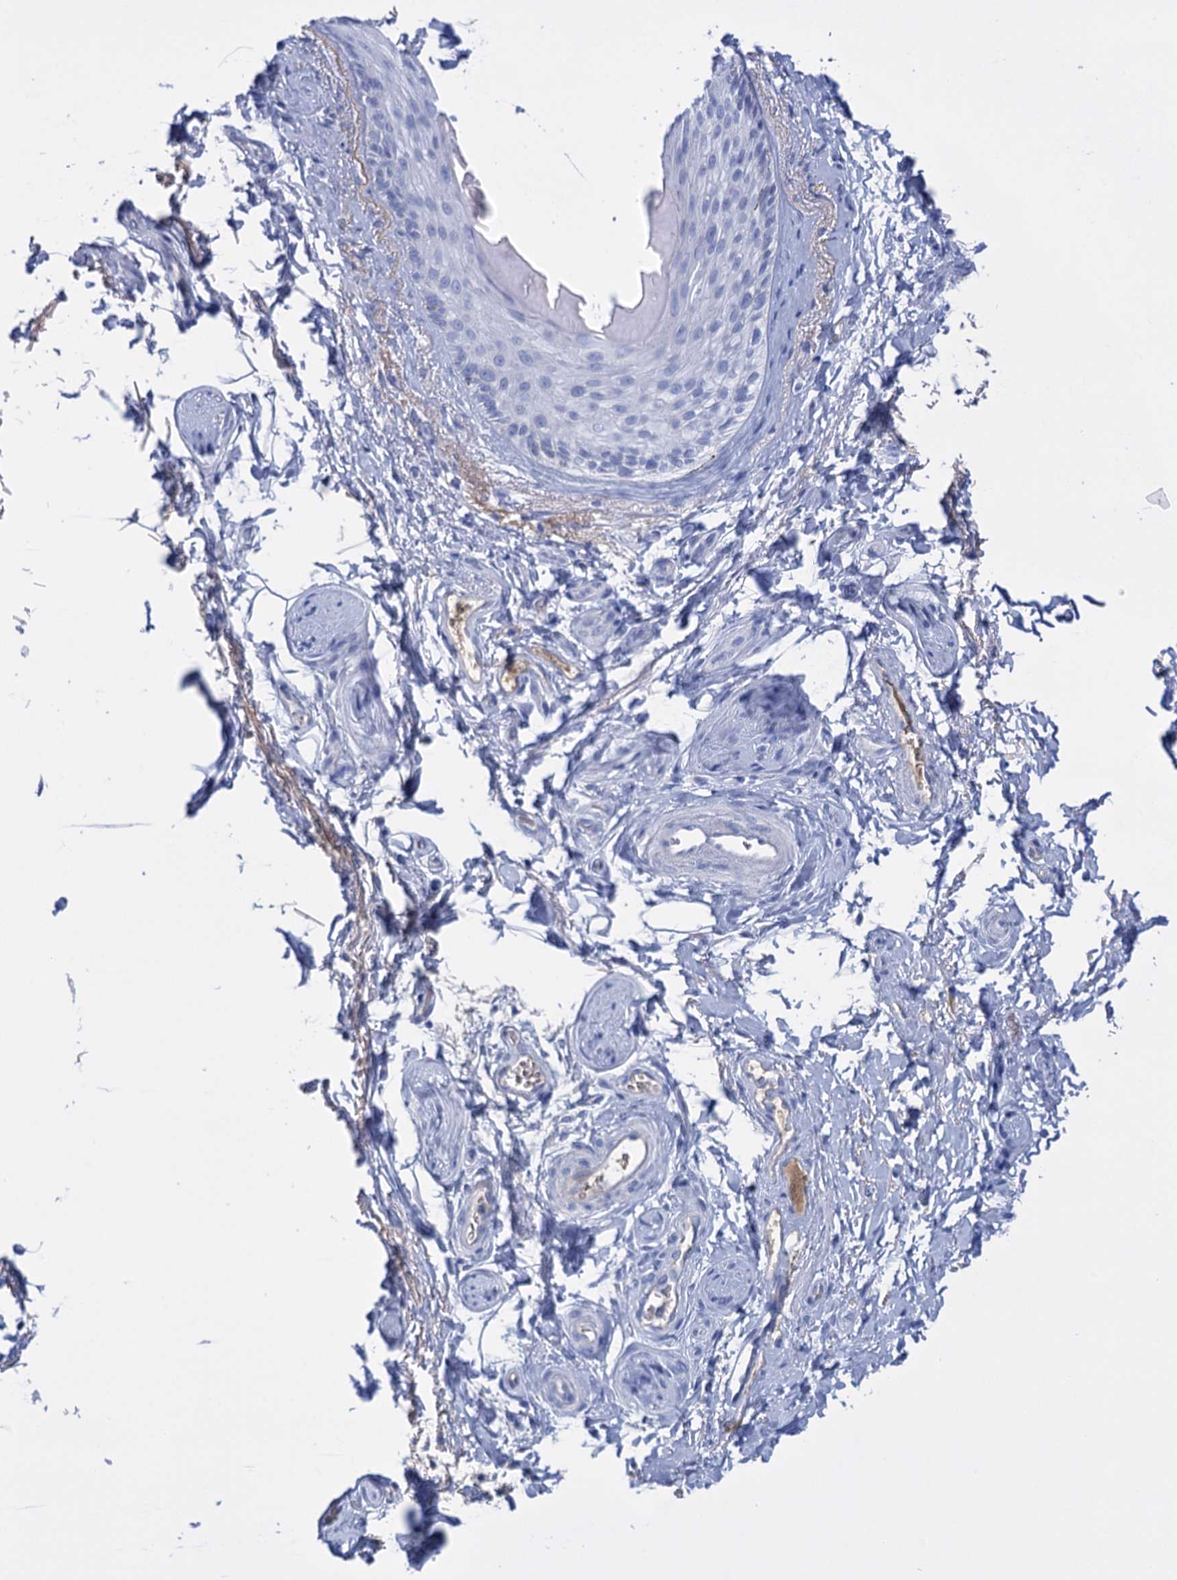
{"staining": {"intensity": "negative", "quantity": "none", "location": "none"}, "tissue": "skin", "cell_type": "Epidermal cells", "image_type": "normal", "snomed": [{"axis": "morphology", "description": "Normal tissue, NOS"}, {"axis": "topography", "description": "Anal"}], "caption": "High power microscopy image of an immunohistochemistry (IHC) histopathology image of normal skin, revealing no significant staining in epidermal cells. Brightfield microscopy of IHC stained with DAB (brown) and hematoxylin (blue), captured at high magnification.", "gene": "FBXW12", "patient": {"sex": "male", "age": 44}}